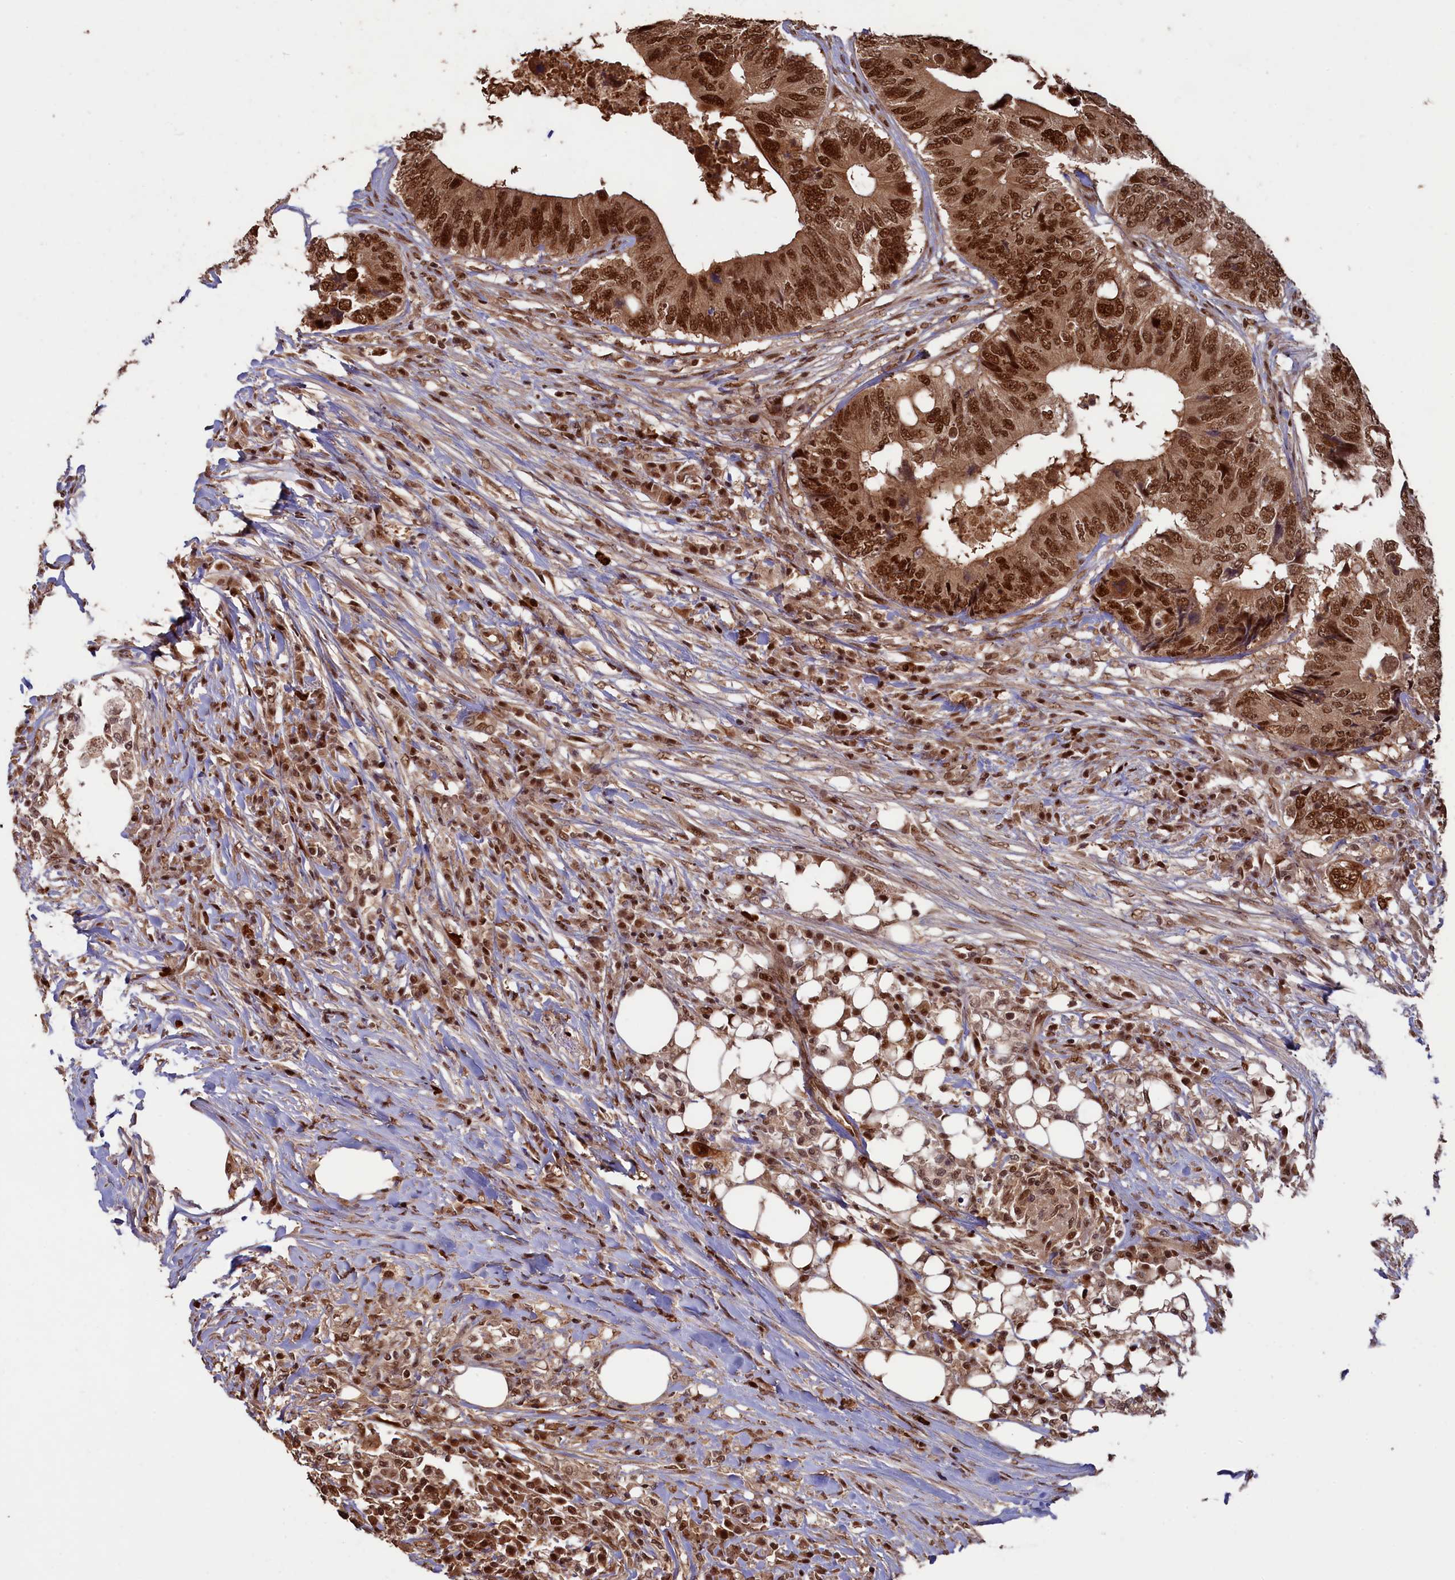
{"staining": {"intensity": "strong", "quantity": ">75%", "location": "cytoplasmic/membranous,nuclear"}, "tissue": "colorectal cancer", "cell_type": "Tumor cells", "image_type": "cancer", "snomed": [{"axis": "morphology", "description": "Adenocarcinoma, NOS"}, {"axis": "topography", "description": "Colon"}], "caption": "Protein staining shows strong cytoplasmic/membranous and nuclear positivity in about >75% of tumor cells in adenocarcinoma (colorectal). (DAB IHC, brown staining for protein, blue staining for nuclei).", "gene": "NAE1", "patient": {"sex": "male", "age": 71}}